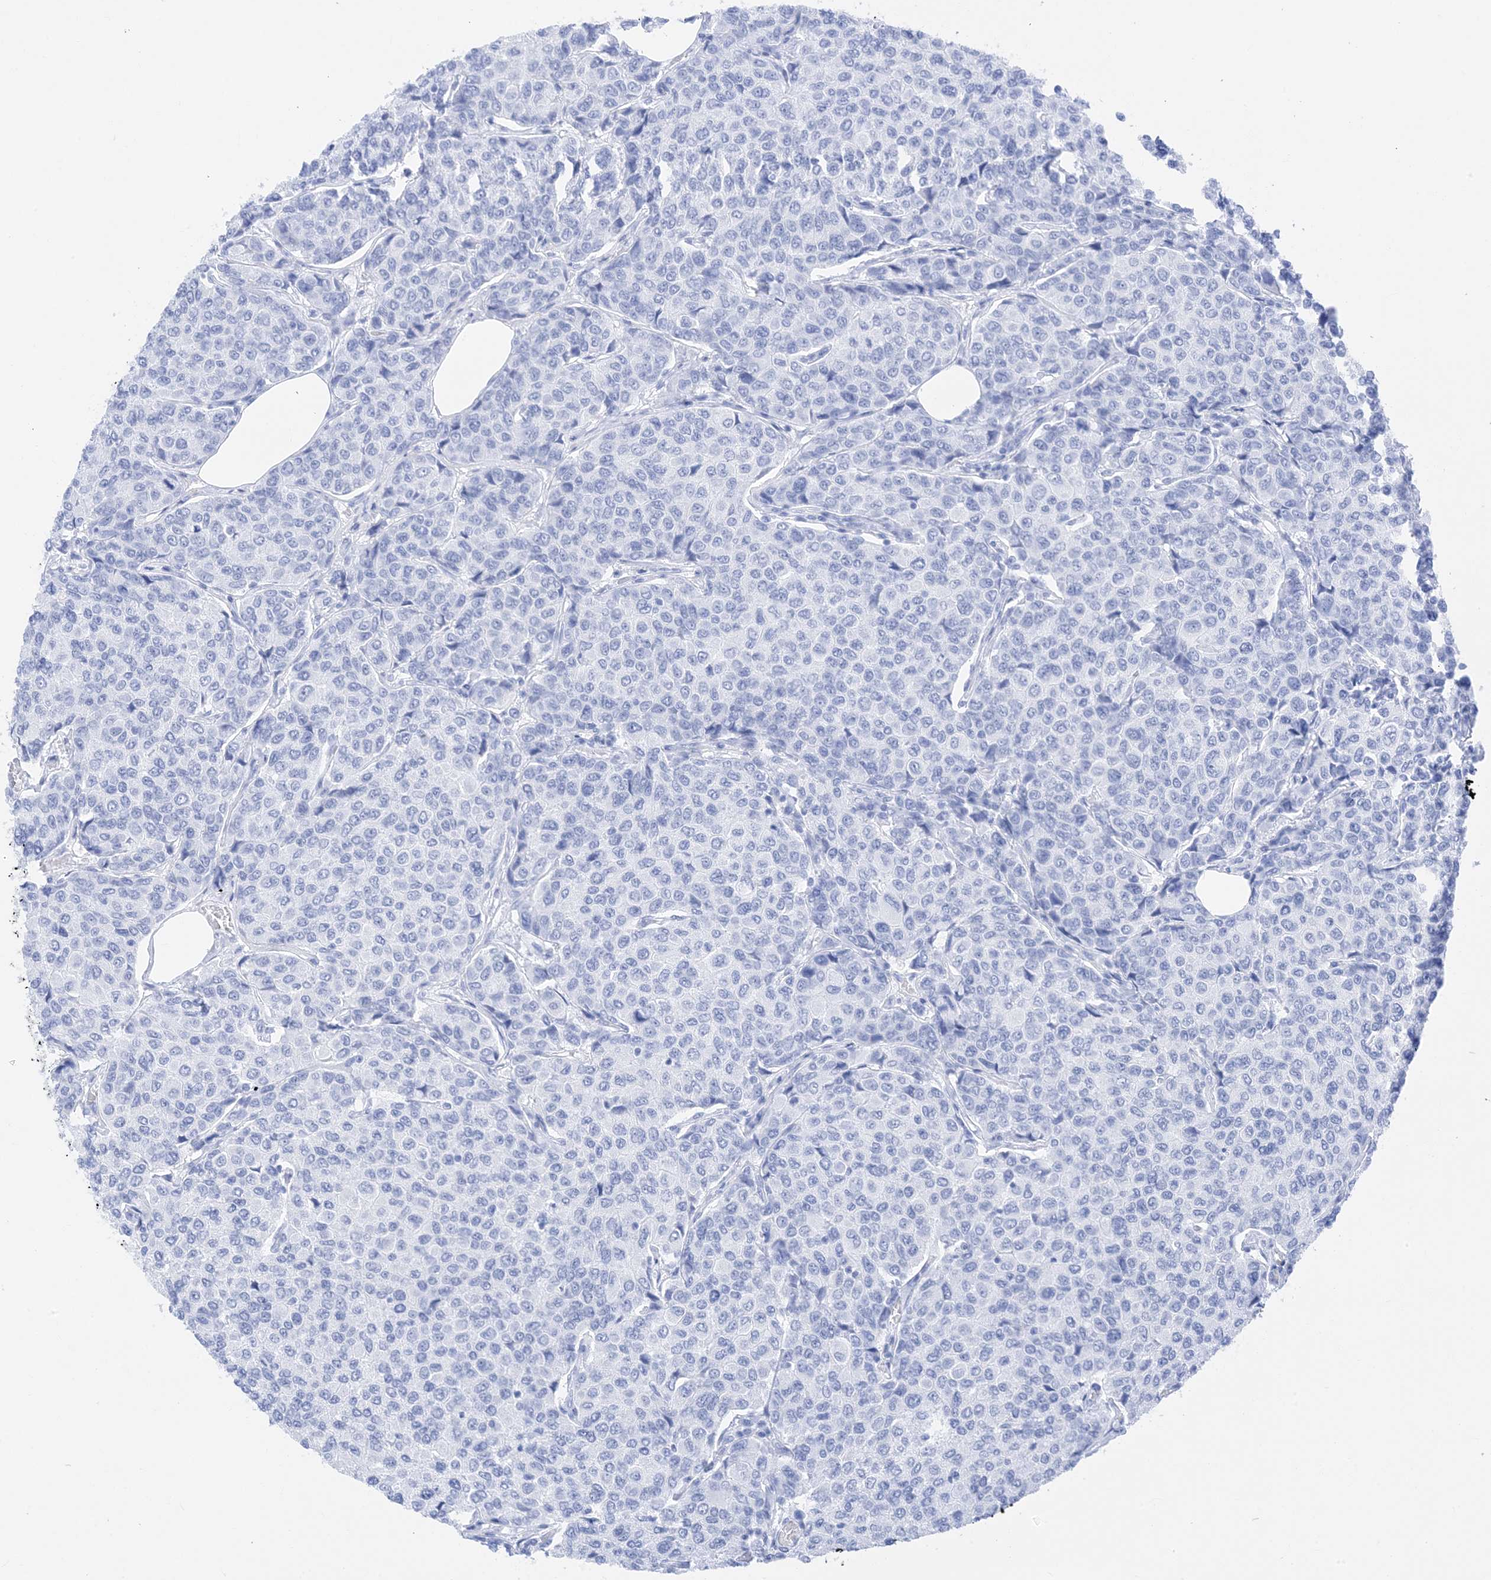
{"staining": {"intensity": "negative", "quantity": "none", "location": "none"}, "tissue": "breast cancer", "cell_type": "Tumor cells", "image_type": "cancer", "snomed": [{"axis": "morphology", "description": "Duct carcinoma"}, {"axis": "topography", "description": "Breast"}], "caption": "This photomicrograph is of breast cancer stained with immunohistochemistry to label a protein in brown with the nuclei are counter-stained blue. There is no expression in tumor cells.", "gene": "MUC17", "patient": {"sex": "female", "age": 55}}